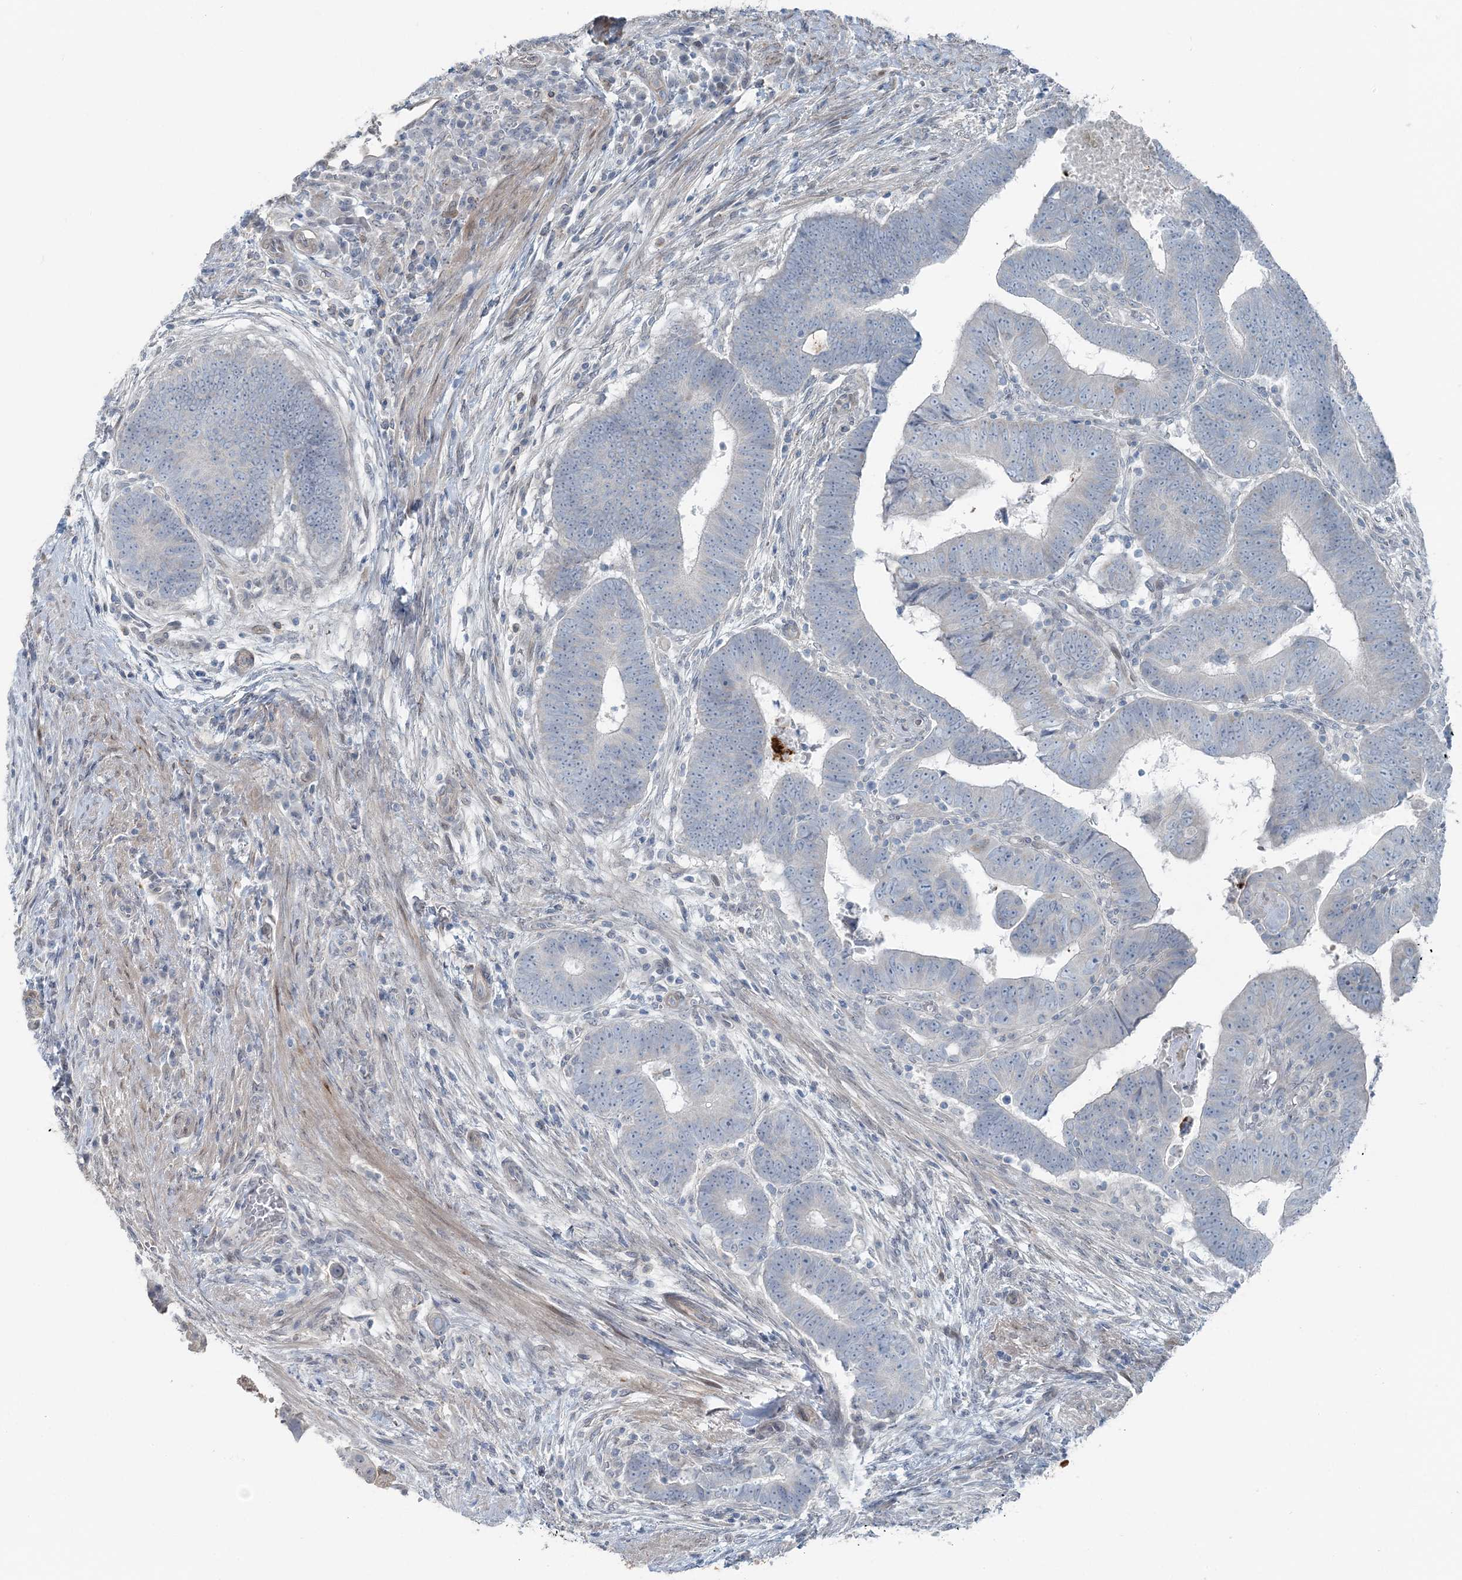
{"staining": {"intensity": "negative", "quantity": "none", "location": "none"}, "tissue": "colorectal cancer", "cell_type": "Tumor cells", "image_type": "cancer", "snomed": [{"axis": "morphology", "description": "Normal tissue, NOS"}, {"axis": "morphology", "description": "Adenocarcinoma, NOS"}, {"axis": "topography", "description": "Rectum"}], "caption": "Tumor cells show no significant protein staining in colorectal cancer.", "gene": "FBXL17", "patient": {"sex": "female", "age": 65}}